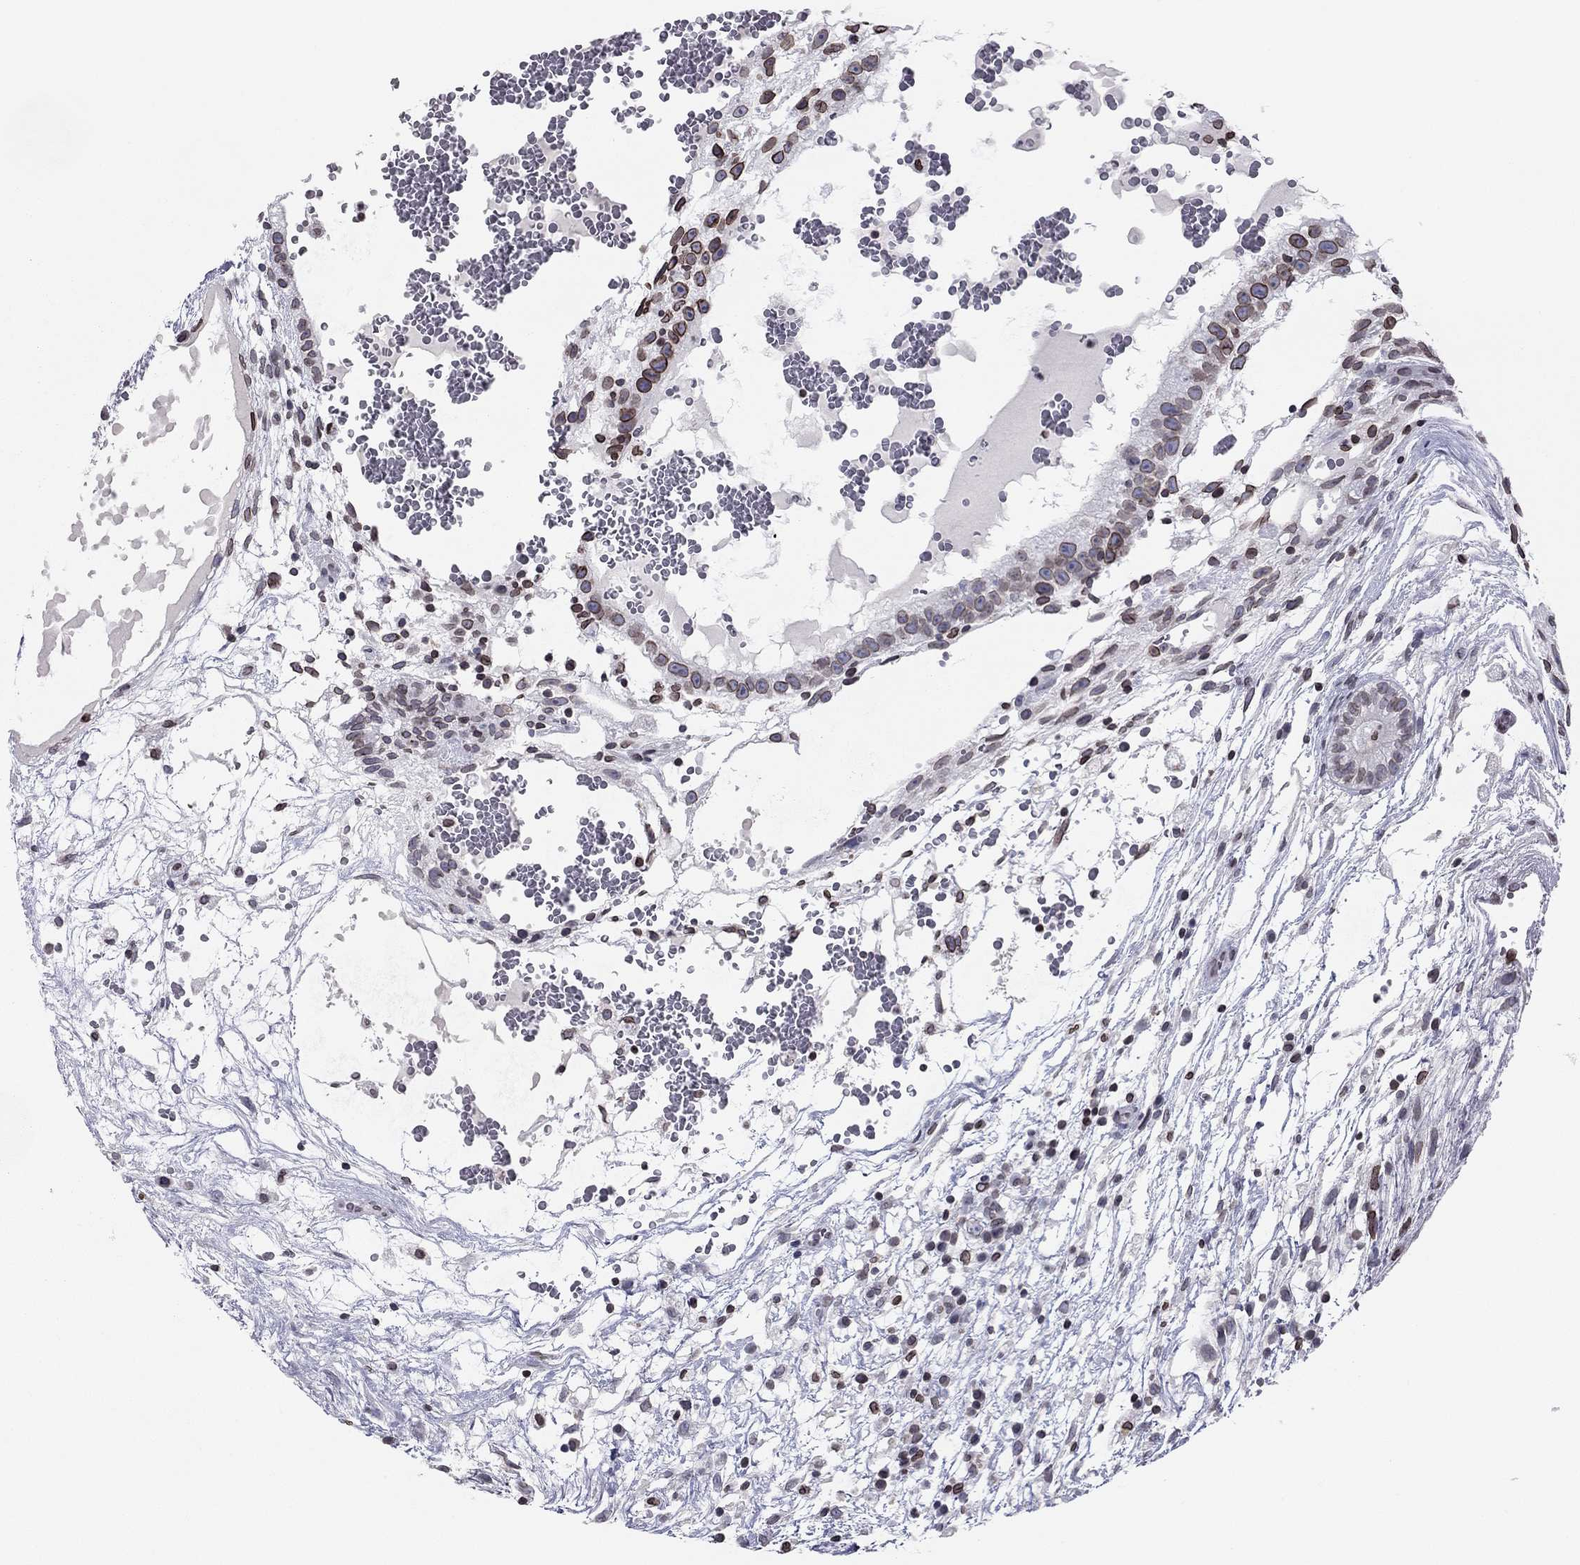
{"staining": {"intensity": "strong", "quantity": "25%-75%", "location": "cytoplasmic/membranous,nuclear"}, "tissue": "testis cancer", "cell_type": "Tumor cells", "image_type": "cancer", "snomed": [{"axis": "morphology", "description": "Normal tissue, NOS"}, {"axis": "morphology", "description": "Carcinoma, Embryonal, NOS"}, {"axis": "topography", "description": "Testis"}], "caption": "Protein expression analysis of human testis embryonal carcinoma reveals strong cytoplasmic/membranous and nuclear staining in approximately 25%-75% of tumor cells. The staining was performed using DAB (3,3'-diaminobenzidine), with brown indicating positive protein expression. Nuclei are stained blue with hematoxylin.", "gene": "ESPL1", "patient": {"sex": "male", "age": 32}}